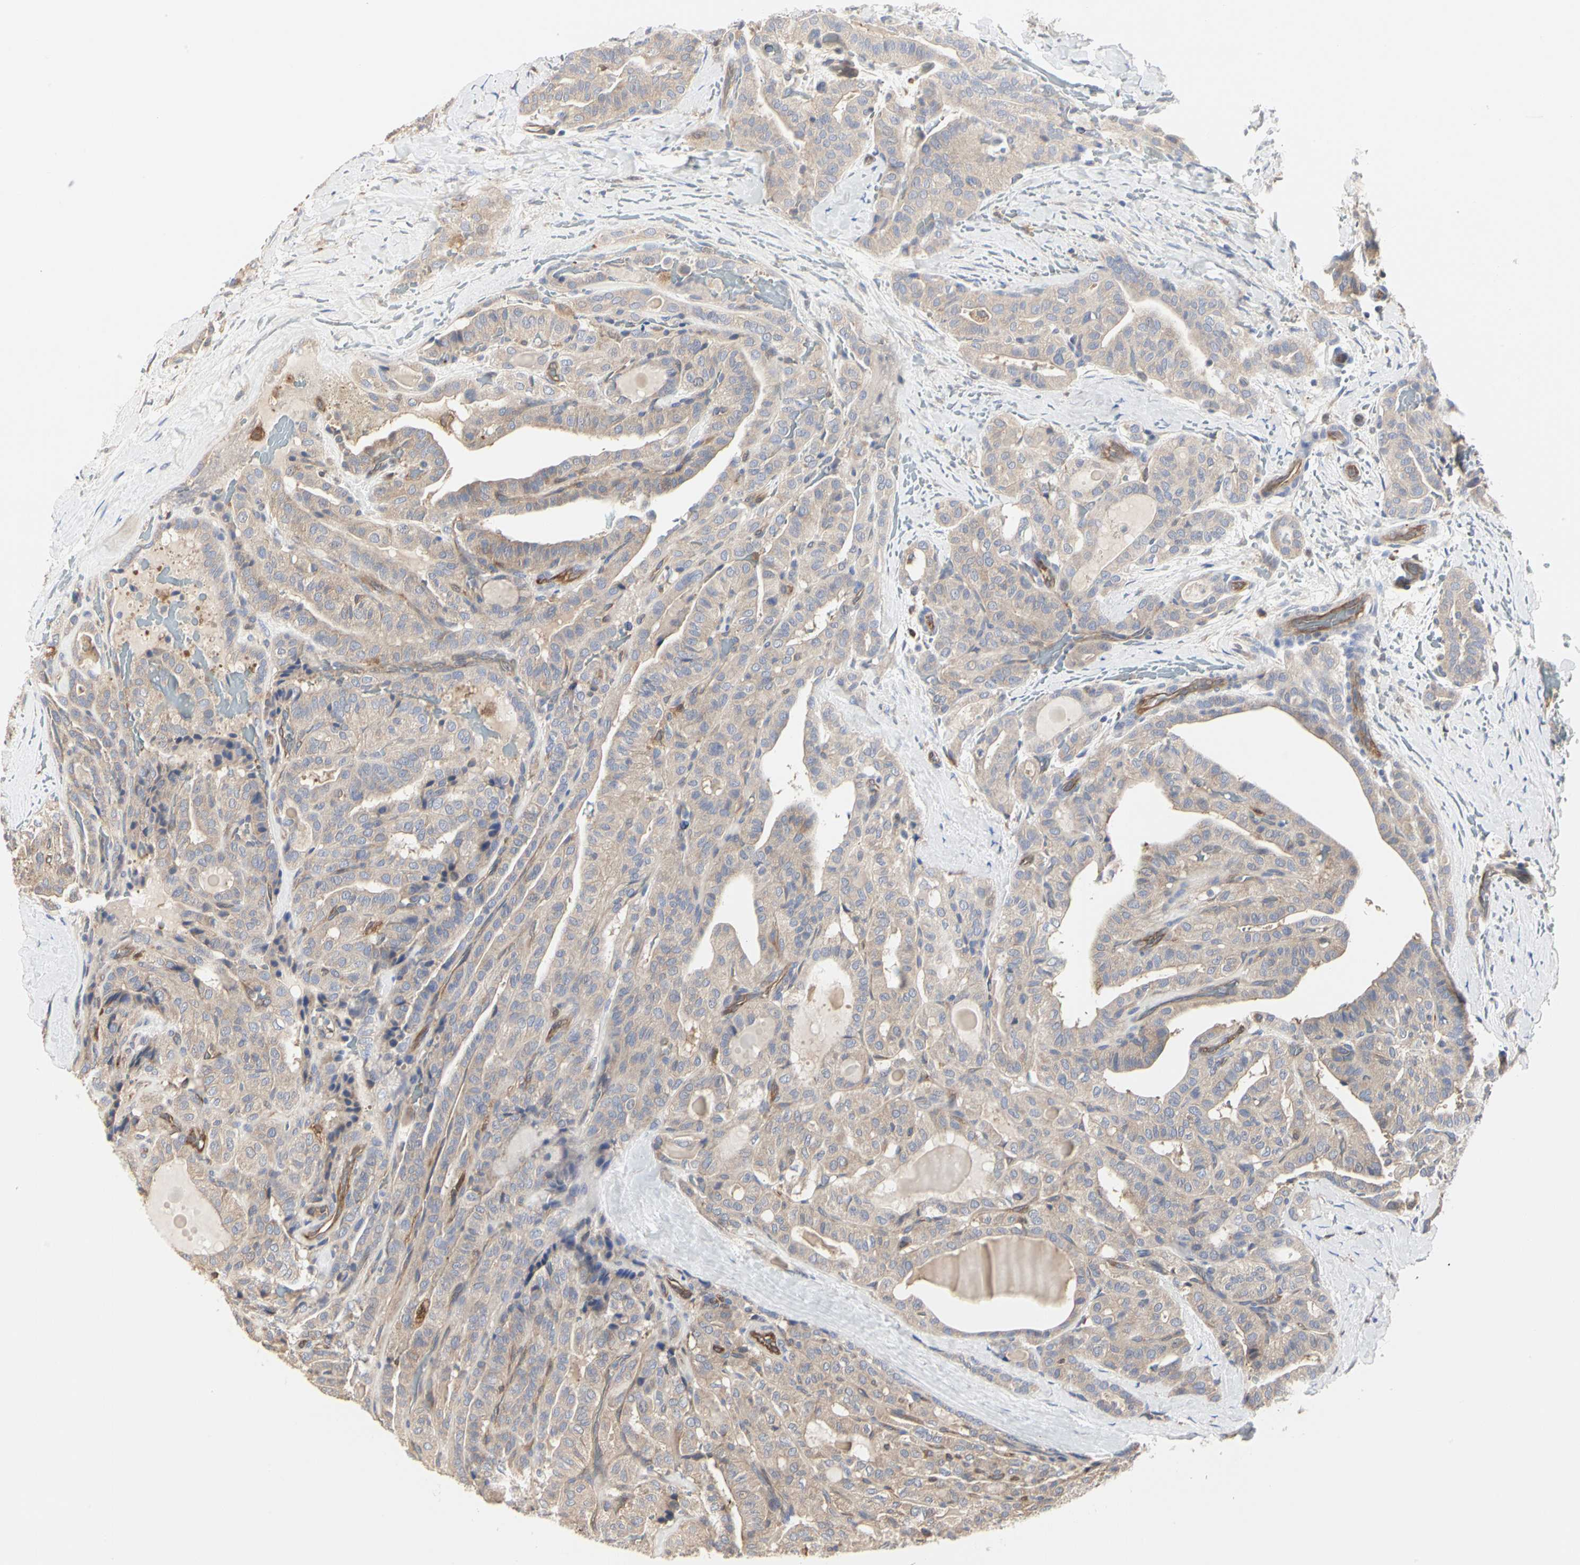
{"staining": {"intensity": "weak", "quantity": ">75%", "location": "cytoplasmic/membranous"}, "tissue": "thyroid cancer", "cell_type": "Tumor cells", "image_type": "cancer", "snomed": [{"axis": "morphology", "description": "Papillary adenocarcinoma, NOS"}, {"axis": "topography", "description": "Thyroid gland"}], "caption": "IHC micrograph of human thyroid cancer (papillary adenocarcinoma) stained for a protein (brown), which exhibits low levels of weak cytoplasmic/membranous expression in approximately >75% of tumor cells.", "gene": "C3orf52", "patient": {"sex": "male", "age": 77}}